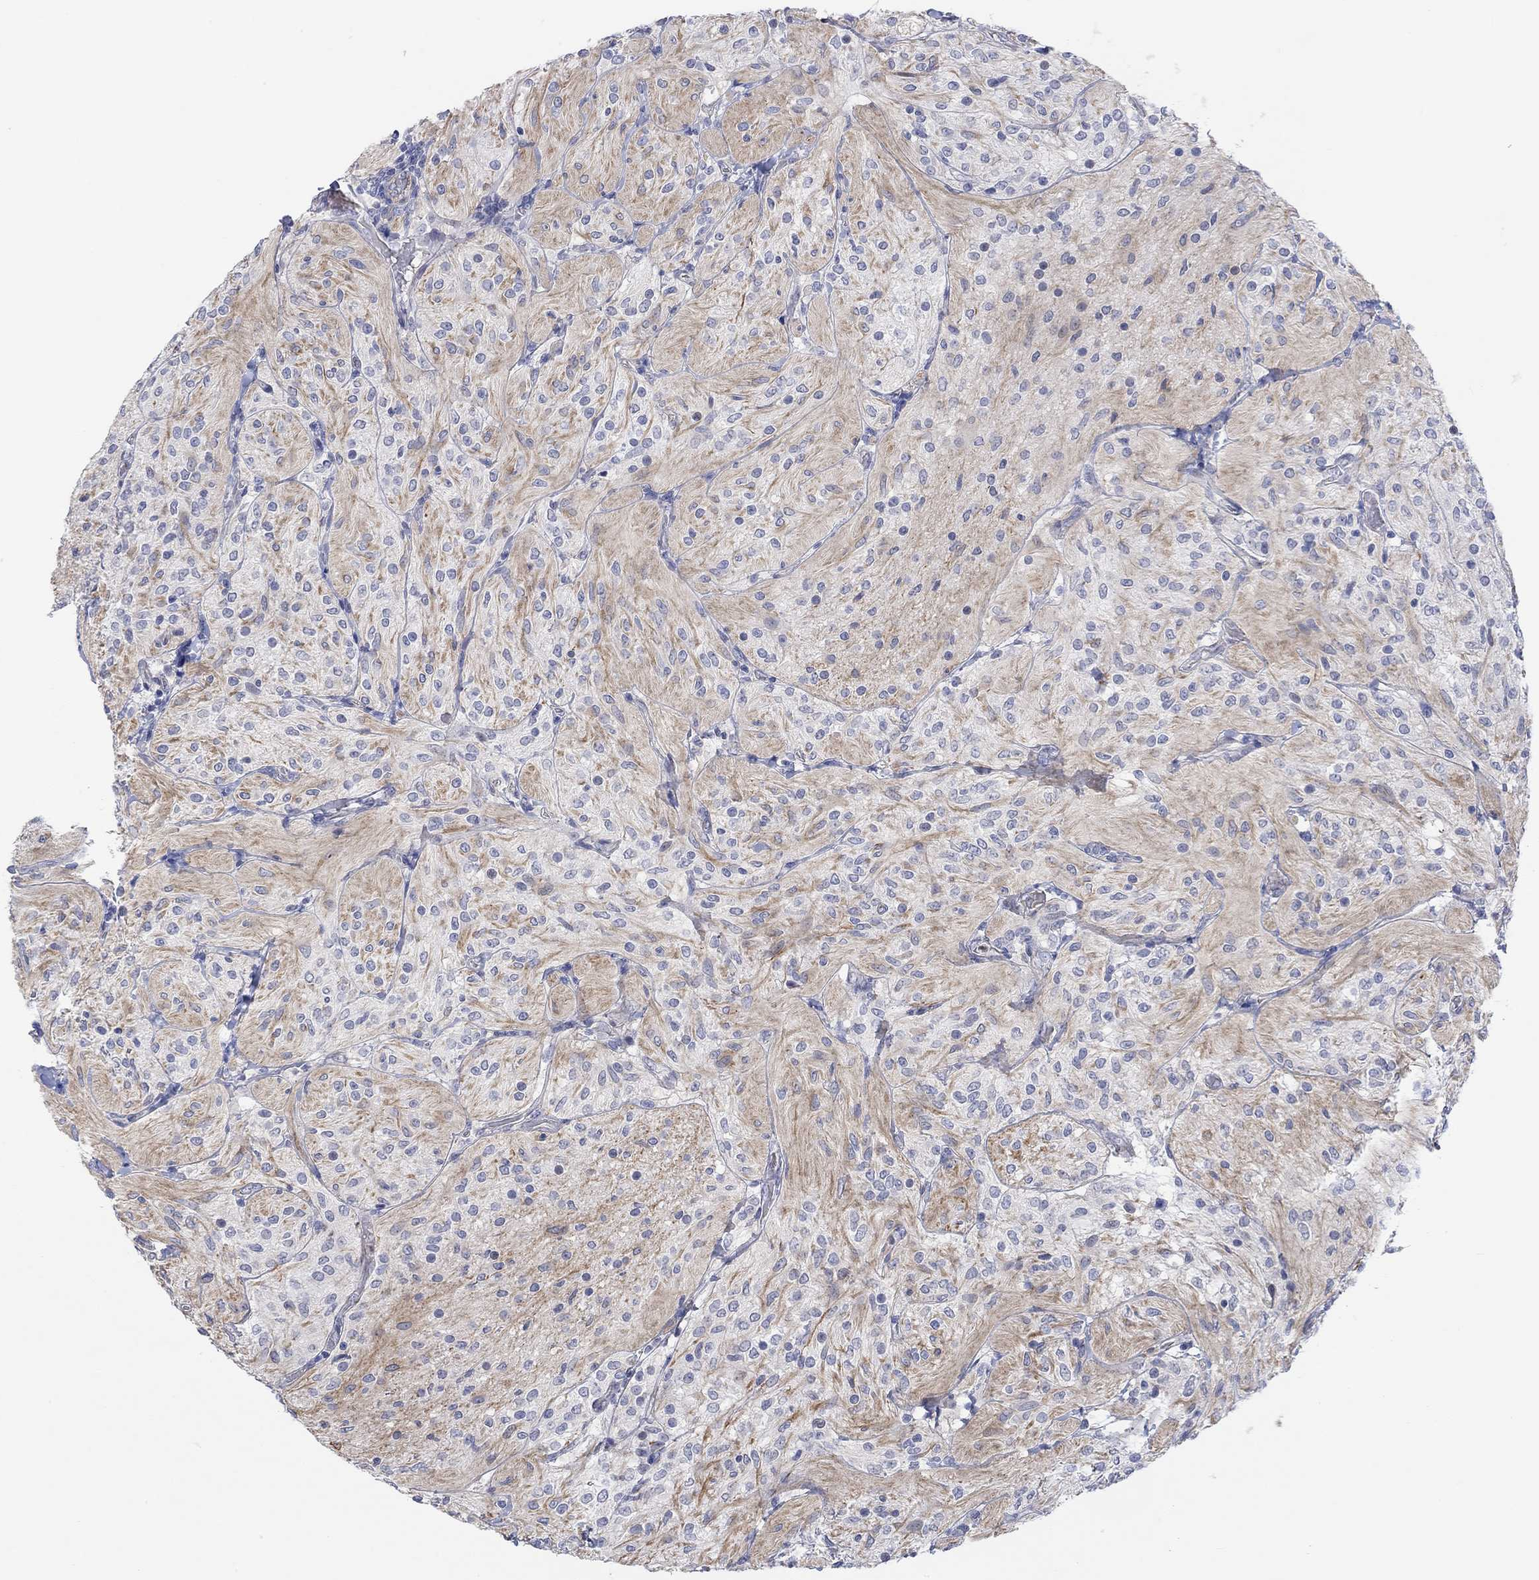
{"staining": {"intensity": "negative", "quantity": "none", "location": "none"}, "tissue": "glioma", "cell_type": "Tumor cells", "image_type": "cancer", "snomed": [{"axis": "morphology", "description": "Glioma, malignant, Low grade"}, {"axis": "topography", "description": "Brain"}], "caption": "Immunohistochemistry (IHC) of human glioma exhibits no staining in tumor cells.", "gene": "DLK1", "patient": {"sex": "male", "age": 3}}